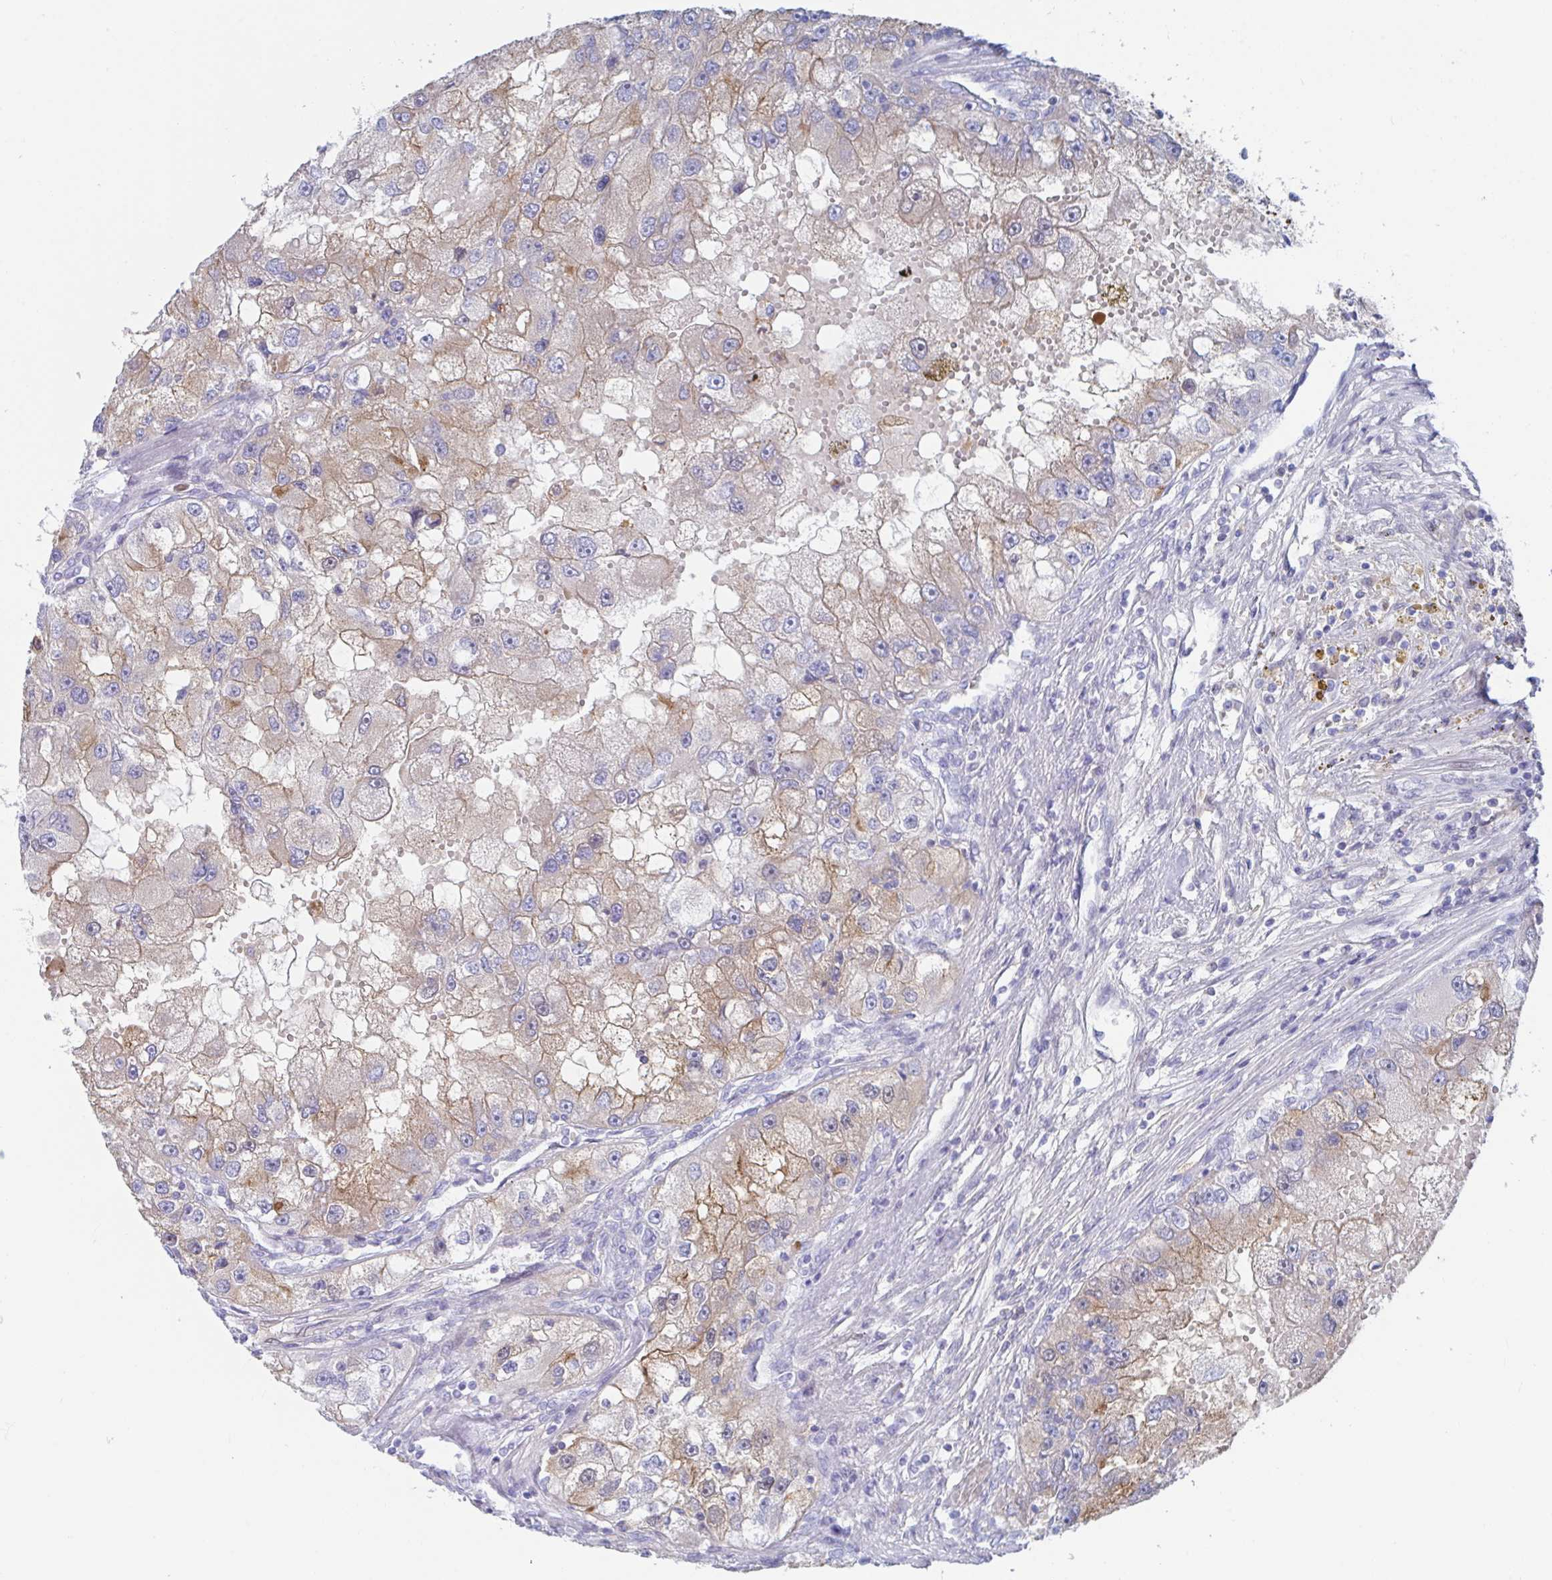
{"staining": {"intensity": "weak", "quantity": "25%-75%", "location": "cytoplasmic/membranous"}, "tissue": "renal cancer", "cell_type": "Tumor cells", "image_type": "cancer", "snomed": [{"axis": "morphology", "description": "Adenocarcinoma, NOS"}, {"axis": "topography", "description": "Kidney"}], "caption": "Weak cytoplasmic/membranous expression is seen in about 25%-75% of tumor cells in adenocarcinoma (renal).", "gene": "TNFAIP6", "patient": {"sex": "male", "age": 63}}